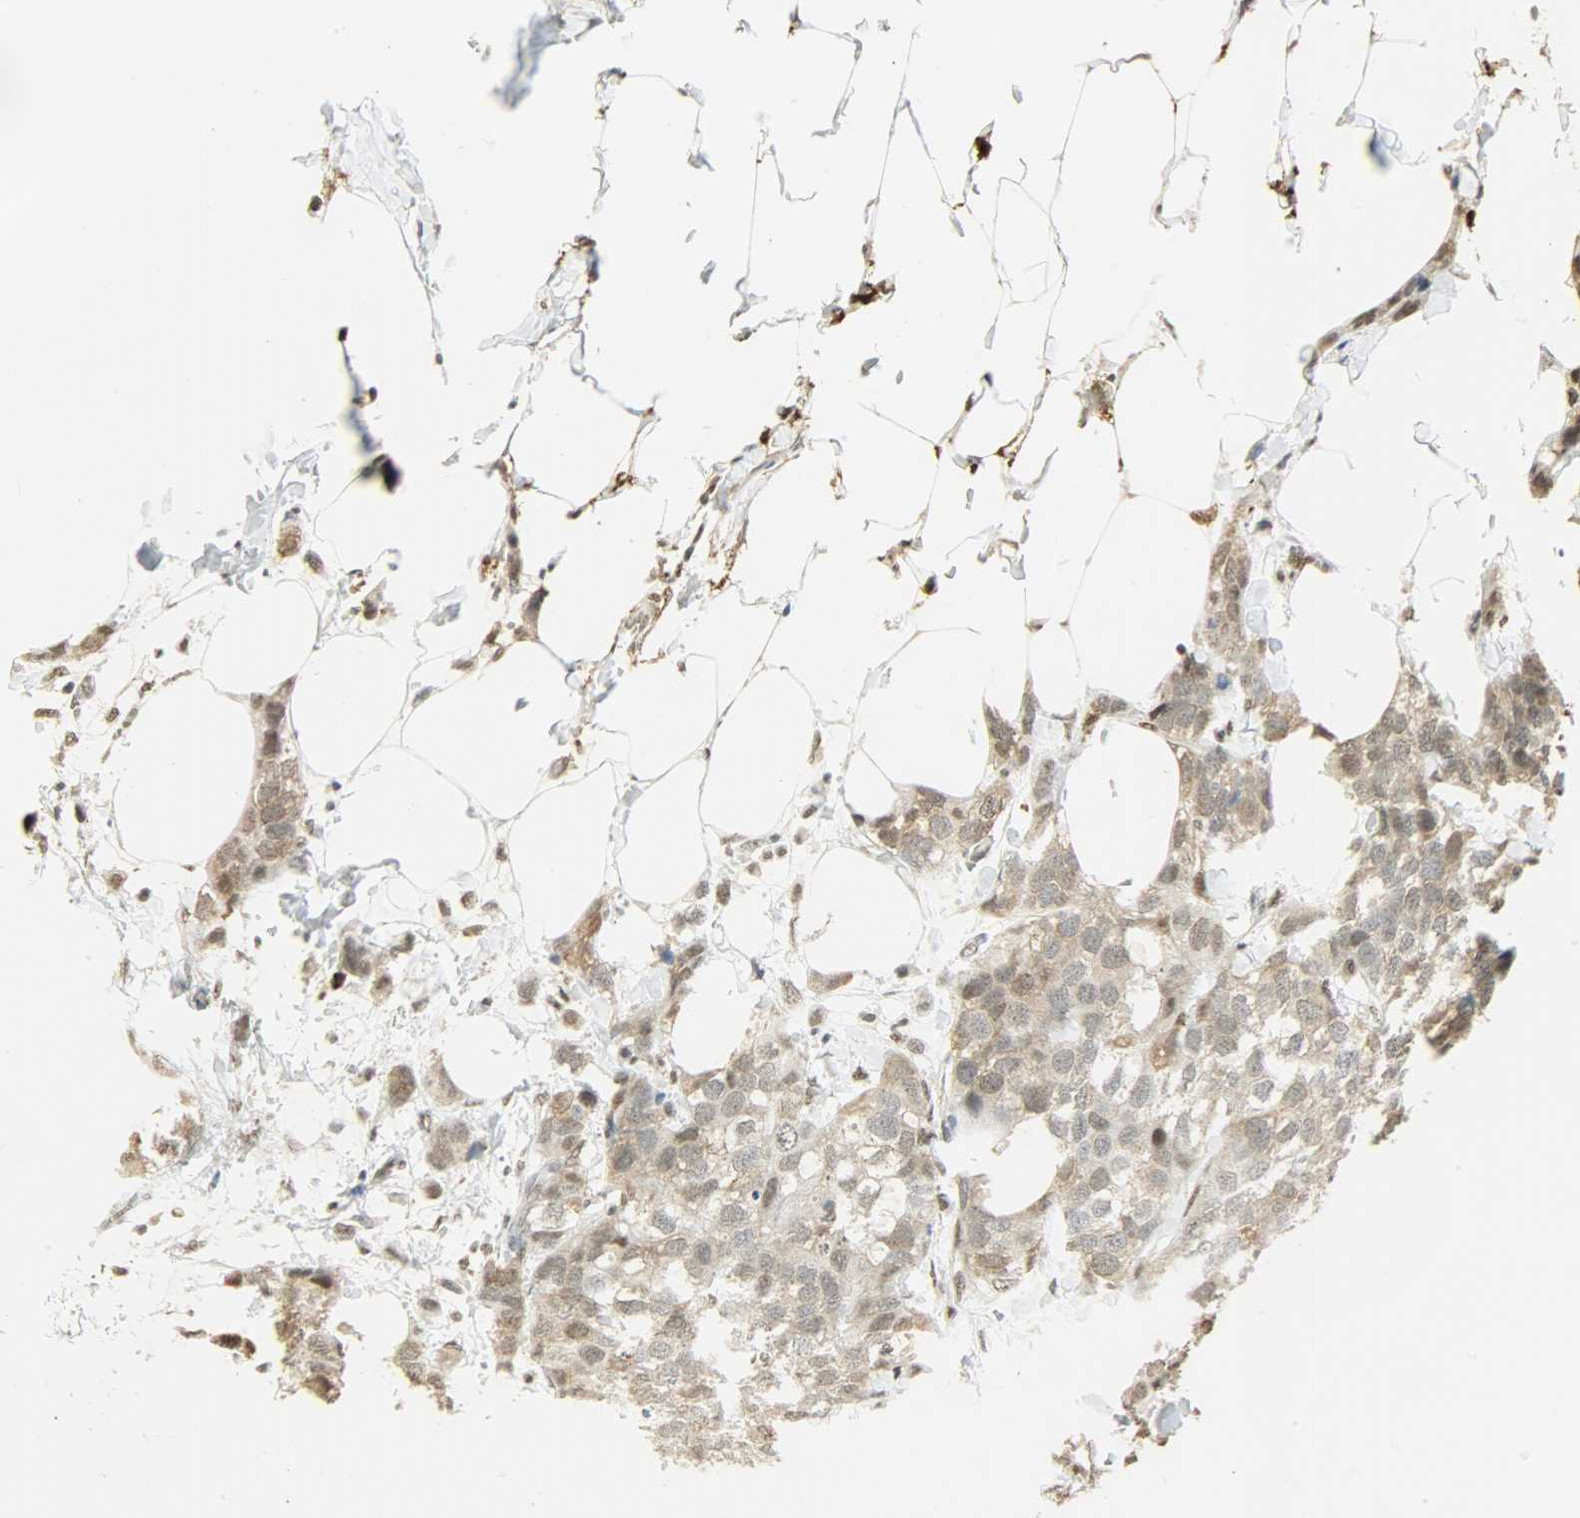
{"staining": {"intensity": "weak", "quantity": ">75%", "location": "nuclear"}, "tissue": "breast cancer", "cell_type": "Tumor cells", "image_type": "cancer", "snomed": [{"axis": "morphology", "description": "Normal tissue, NOS"}, {"axis": "morphology", "description": "Duct carcinoma"}, {"axis": "topography", "description": "Breast"}], "caption": "A brown stain labels weak nuclear positivity of a protein in breast cancer (intraductal carcinoma) tumor cells.", "gene": "NGFR", "patient": {"sex": "female", "age": 50}}